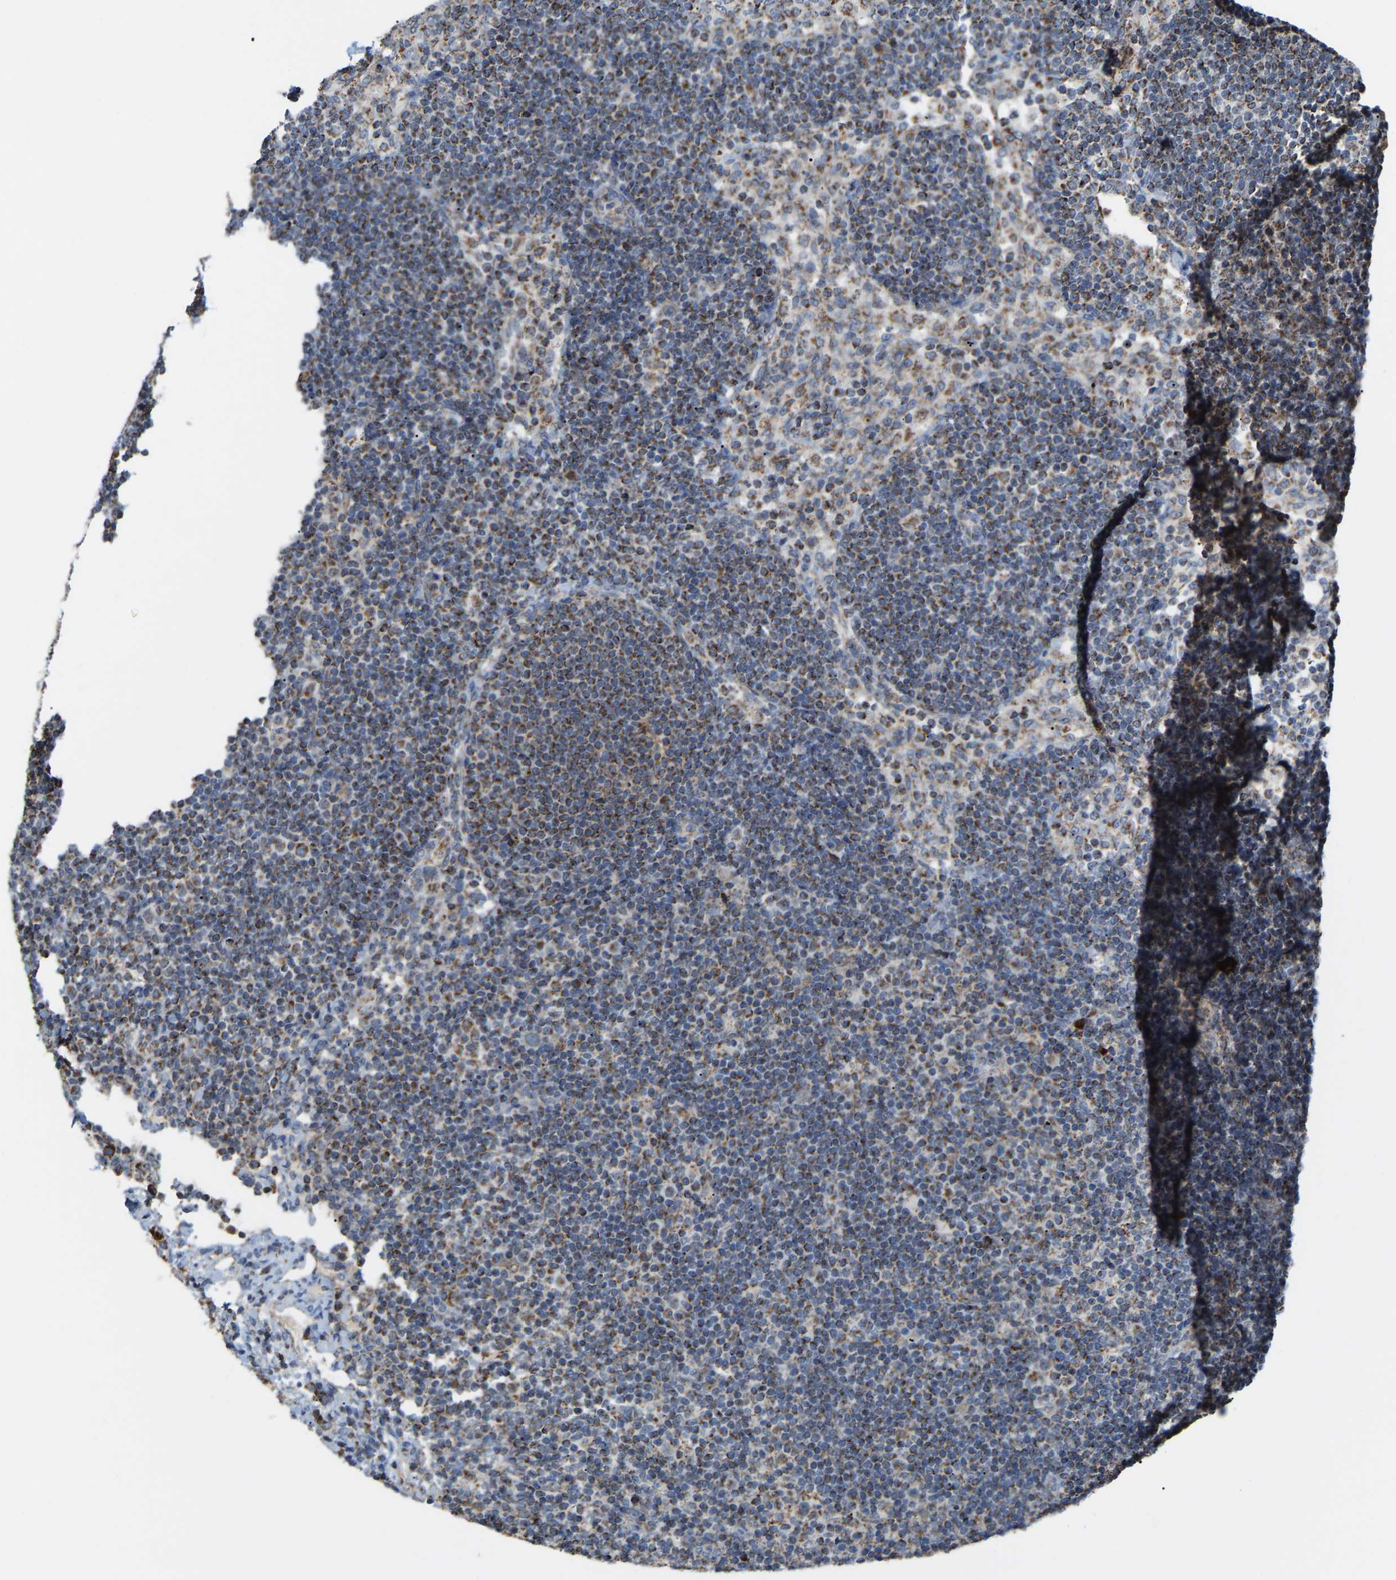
{"staining": {"intensity": "moderate", "quantity": ">75%", "location": "cytoplasmic/membranous"}, "tissue": "lymph node", "cell_type": "Germinal center cells", "image_type": "normal", "snomed": [{"axis": "morphology", "description": "Normal tissue, NOS"}, {"axis": "morphology", "description": "Carcinoid, malignant, NOS"}, {"axis": "topography", "description": "Lymph node"}], "caption": "Lymph node stained with a brown dye displays moderate cytoplasmic/membranous positive positivity in about >75% of germinal center cells.", "gene": "CANT1", "patient": {"sex": "male", "age": 47}}